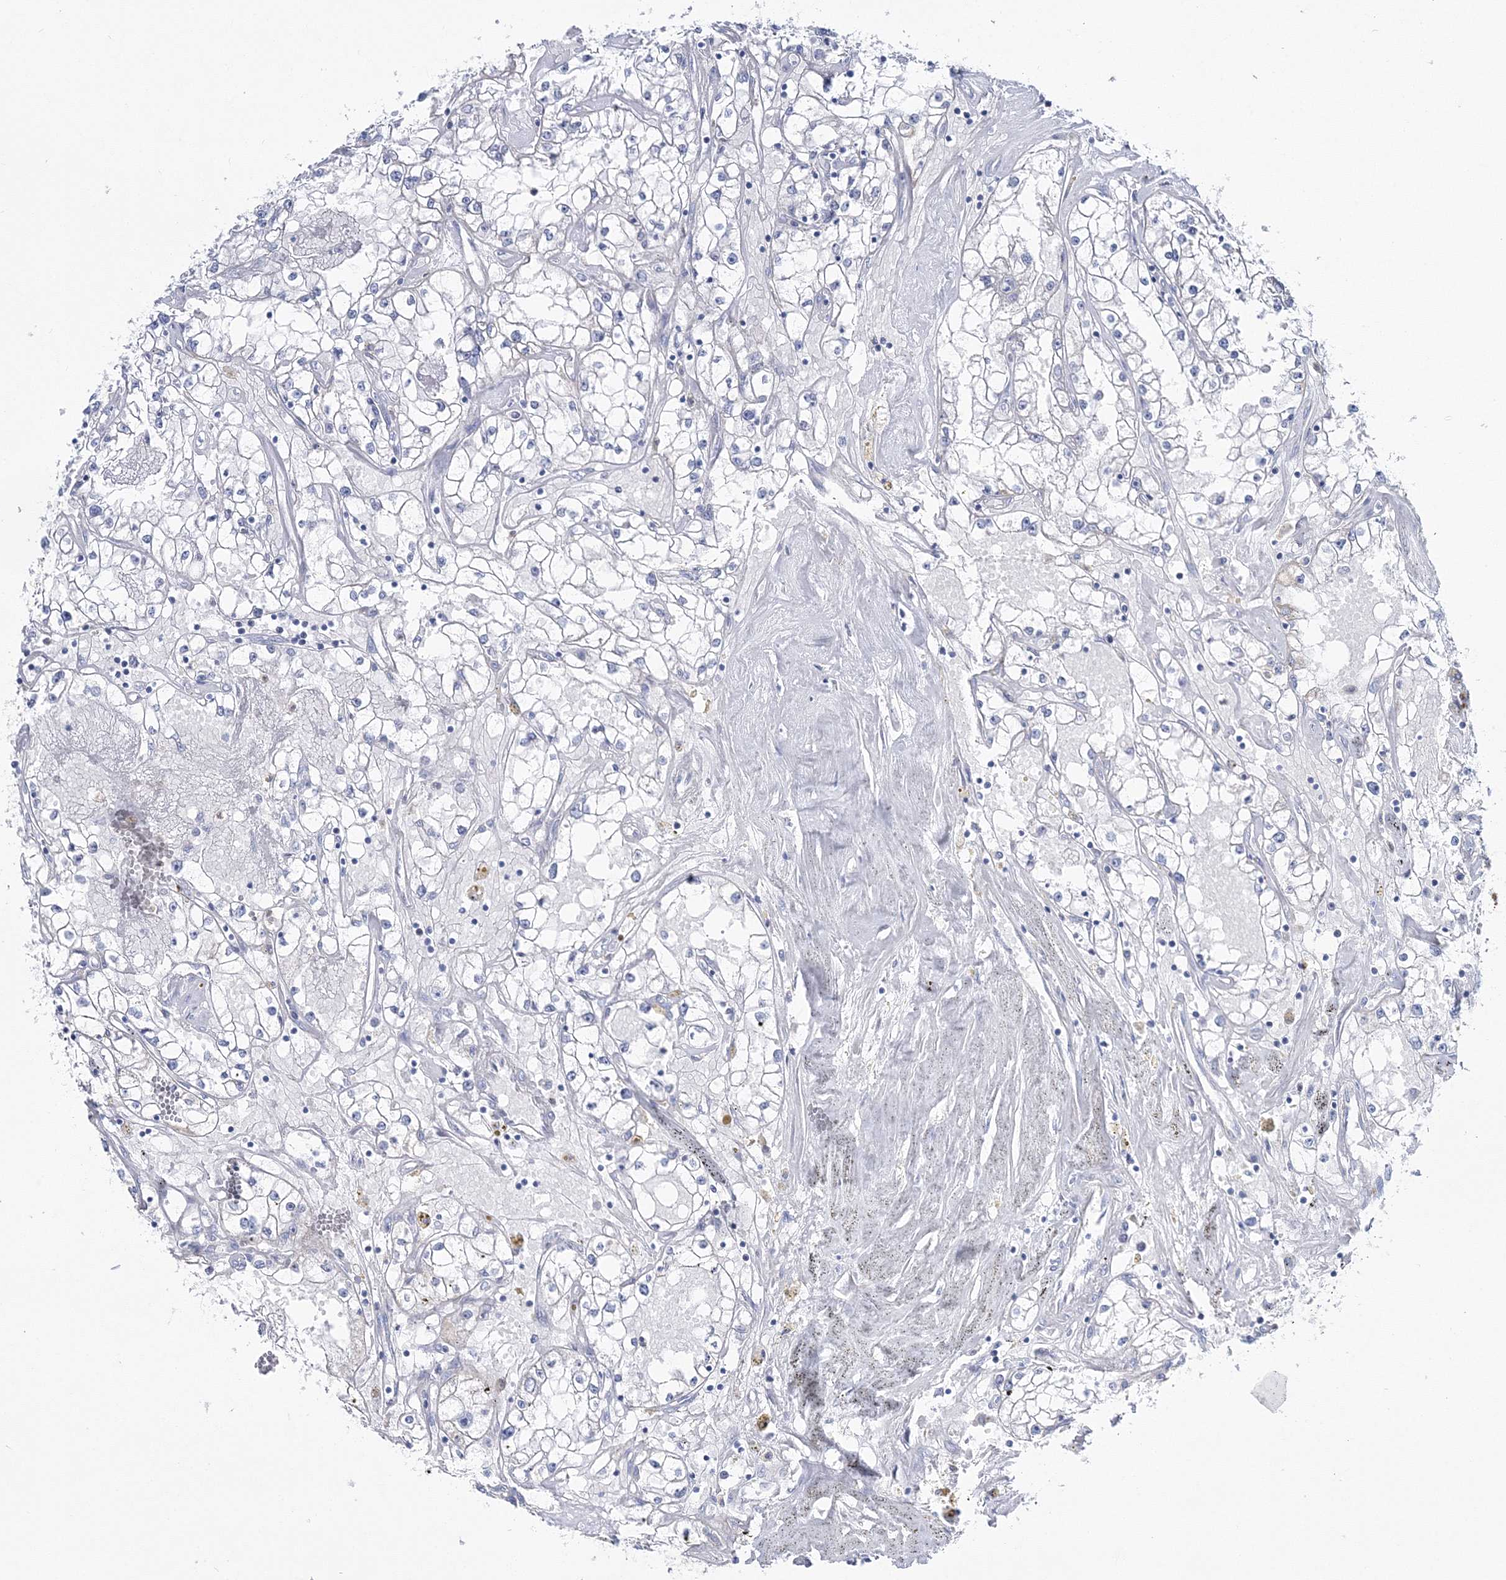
{"staining": {"intensity": "negative", "quantity": "none", "location": "none"}, "tissue": "renal cancer", "cell_type": "Tumor cells", "image_type": "cancer", "snomed": [{"axis": "morphology", "description": "Adenocarcinoma, NOS"}, {"axis": "topography", "description": "Kidney"}], "caption": "DAB immunohistochemical staining of human renal cancer (adenocarcinoma) exhibits no significant expression in tumor cells.", "gene": "HIBCH", "patient": {"sex": "male", "age": 56}}